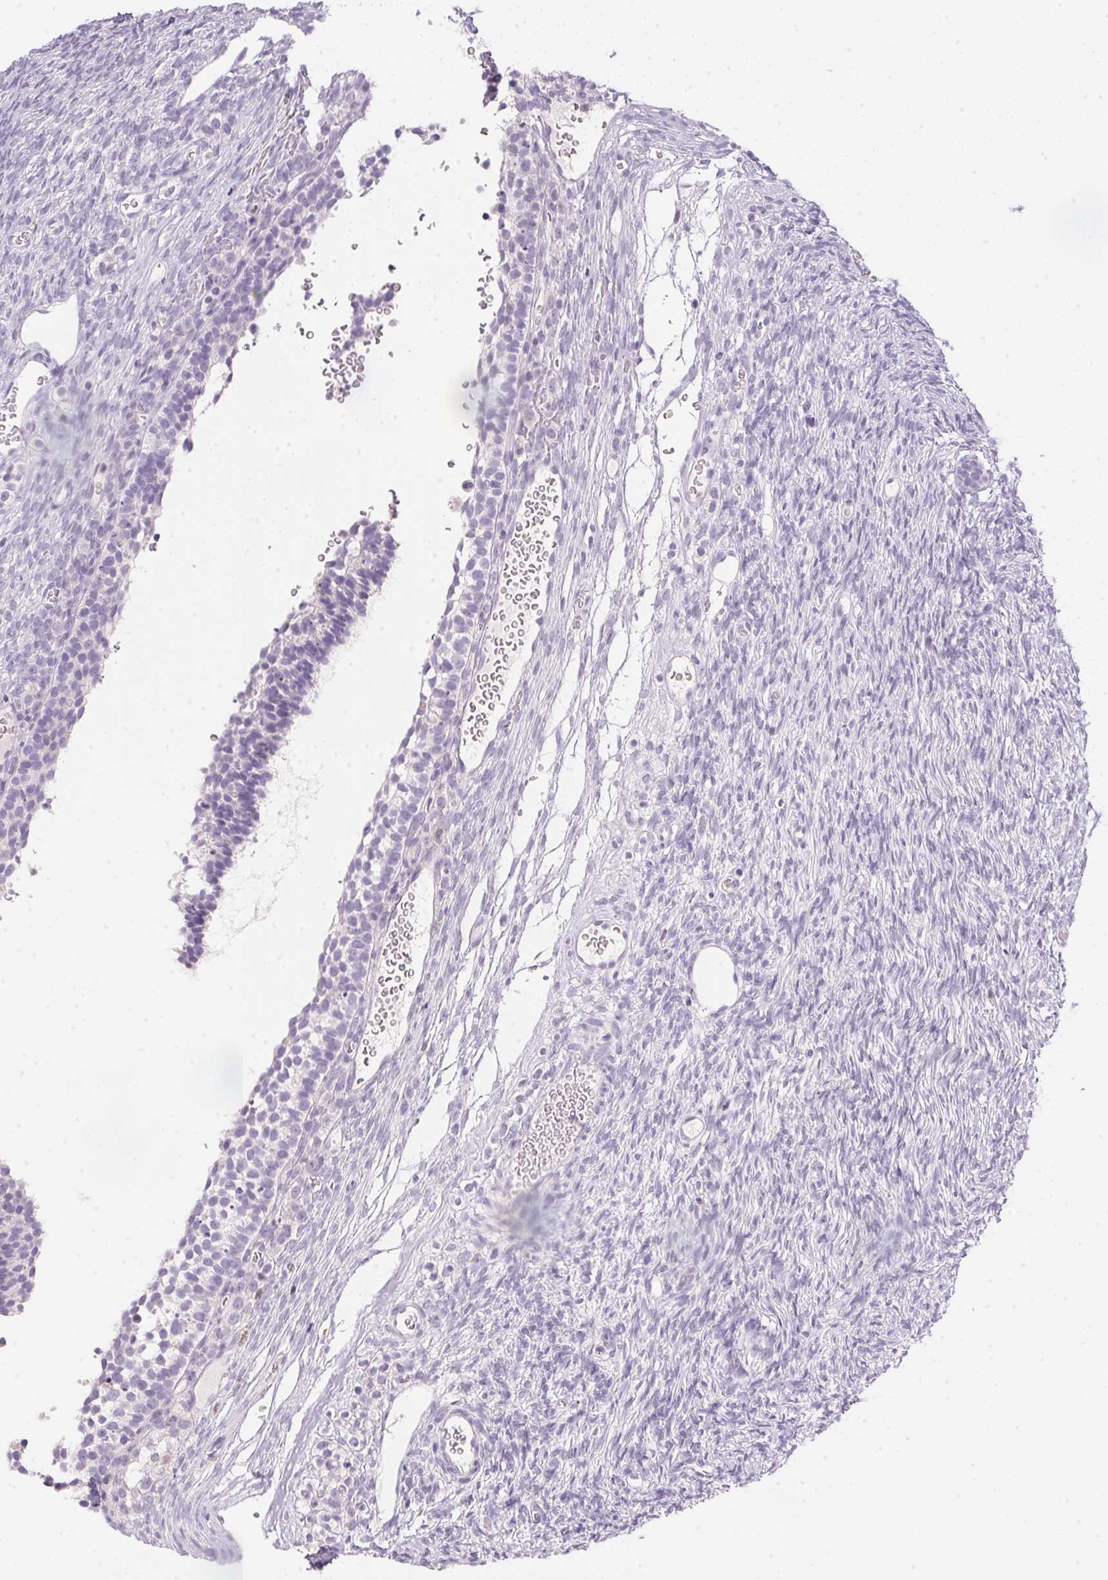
{"staining": {"intensity": "negative", "quantity": "none", "location": "none"}, "tissue": "ovary", "cell_type": "Ovarian stroma cells", "image_type": "normal", "snomed": [{"axis": "morphology", "description": "Normal tissue, NOS"}, {"axis": "topography", "description": "Ovary"}], "caption": "Ovarian stroma cells show no significant protein positivity in benign ovary.", "gene": "ECPAS", "patient": {"sex": "female", "age": 34}}